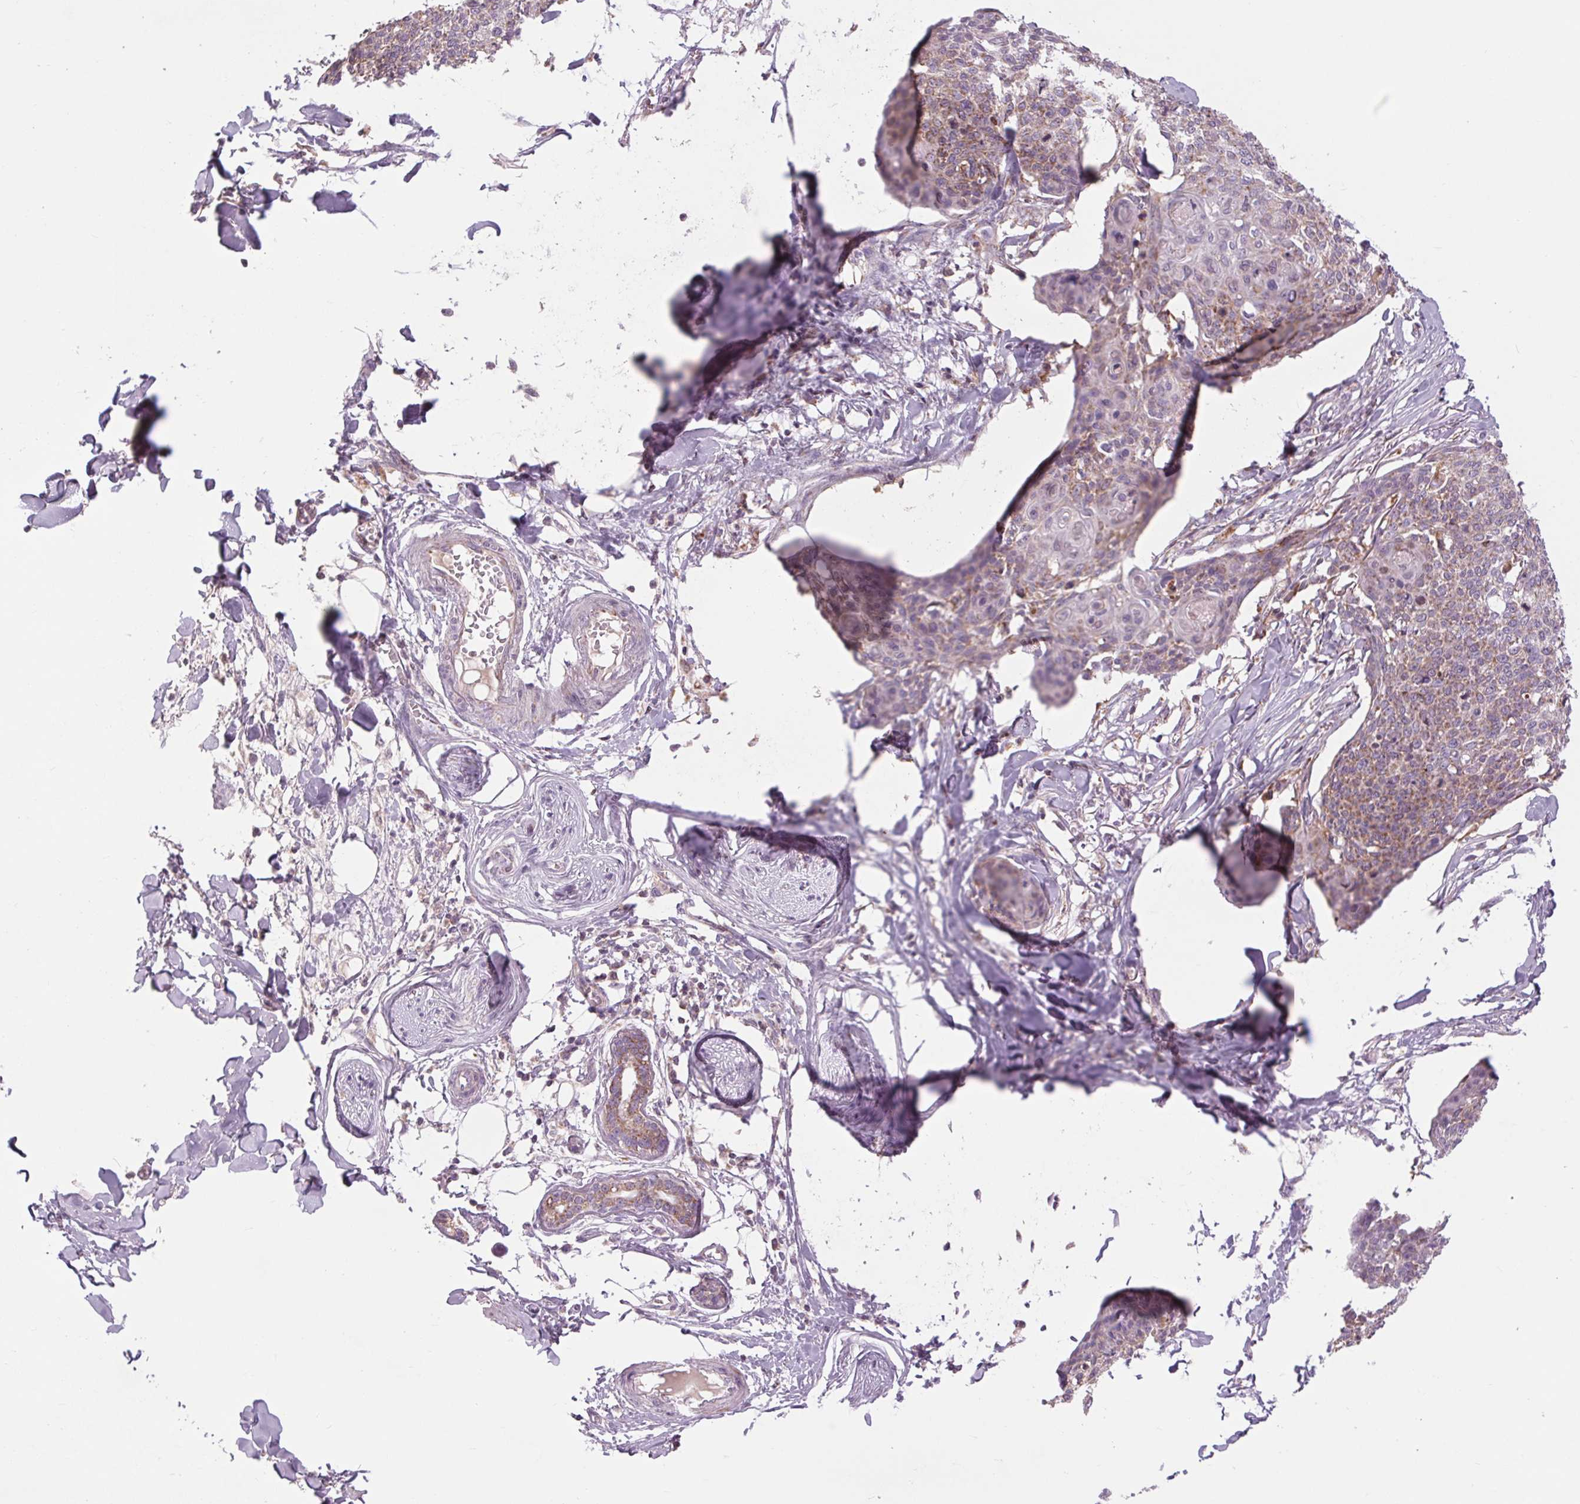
{"staining": {"intensity": "weak", "quantity": ">75%", "location": "cytoplasmic/membranous"}, "tissue": "skin cancer", "cell_type": "Tumor cells", "image_type": "cancer", "snomed": [{"axis": "morphology", "description": "Squamous cell carcinoma, NOS"}, {"axis": "topography", "description": "Skin"}, {"axis": "topography", "description": "Vulva"}], "caption": "IHC histopathology image of neoplastic tissue: human skin cancer (squamous cell carcinoma) stained using immunohistochemistry demonstrates low levels of weak protein expression localized specifically in the cytoplasmic/membranous of tumor cells, appearing as a cytoplasmic/membranous brown color.", "gene": "COX6A1", "patient": {"sex": "female", "age": 75}}